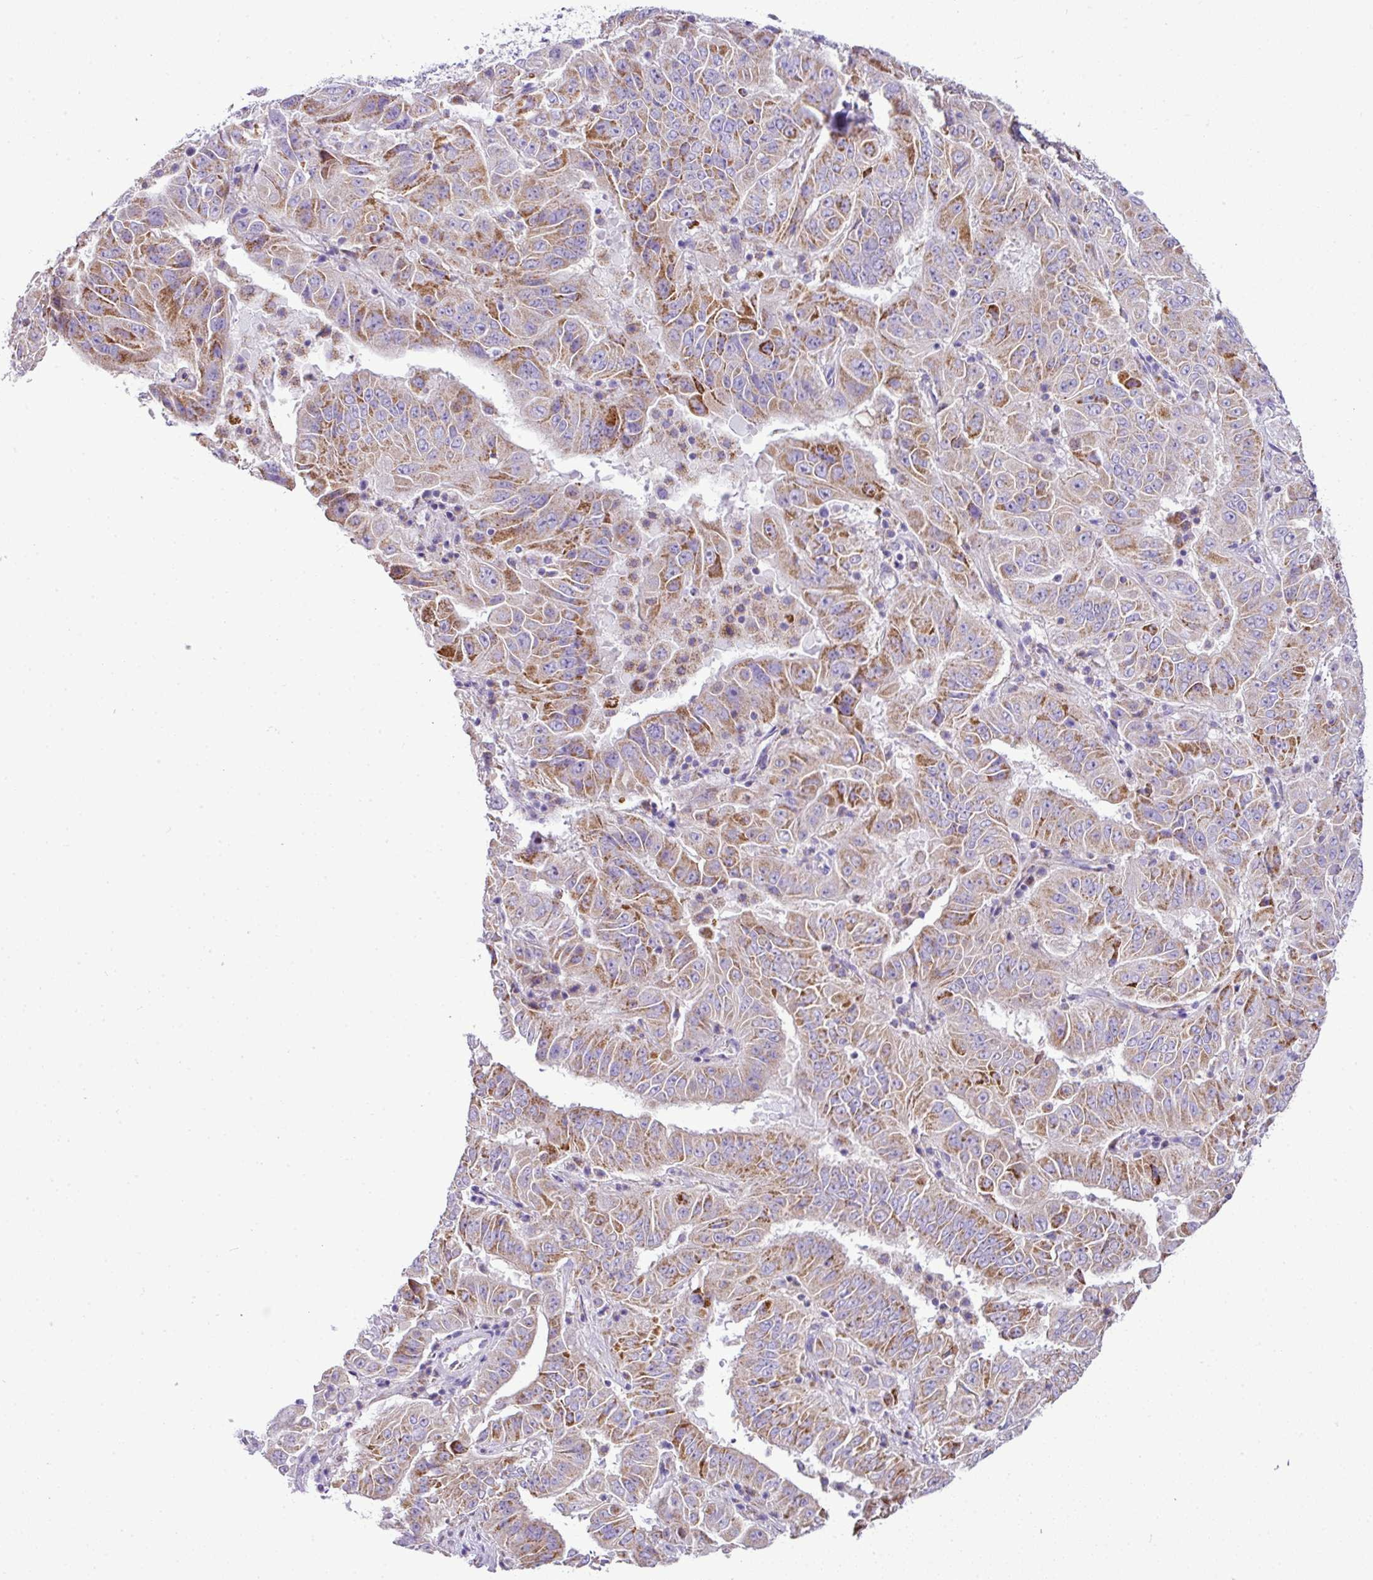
{"staining": {"intensity": "moderate", "quantity": ">75%", "location": "cytoplasmic/membranous"}, "tissue": "pancreatic cancer", "cell_type": "Tumor cells", "image_type": "cancer", "snomed": [{"axis": "morphology", "description": "Adenocarcinoma, NOS"}, {"axis": "topography", "description": "Pancreas"}], "caption": "Pancreatic adenocarcinoma stained for a protein (brown) demonstrates moderate cytoplasmic/membranous positive positivity in about >75% of tumor cells.", "gene": "PGAP4", "patient": {"sex": "male", "age": 63}}